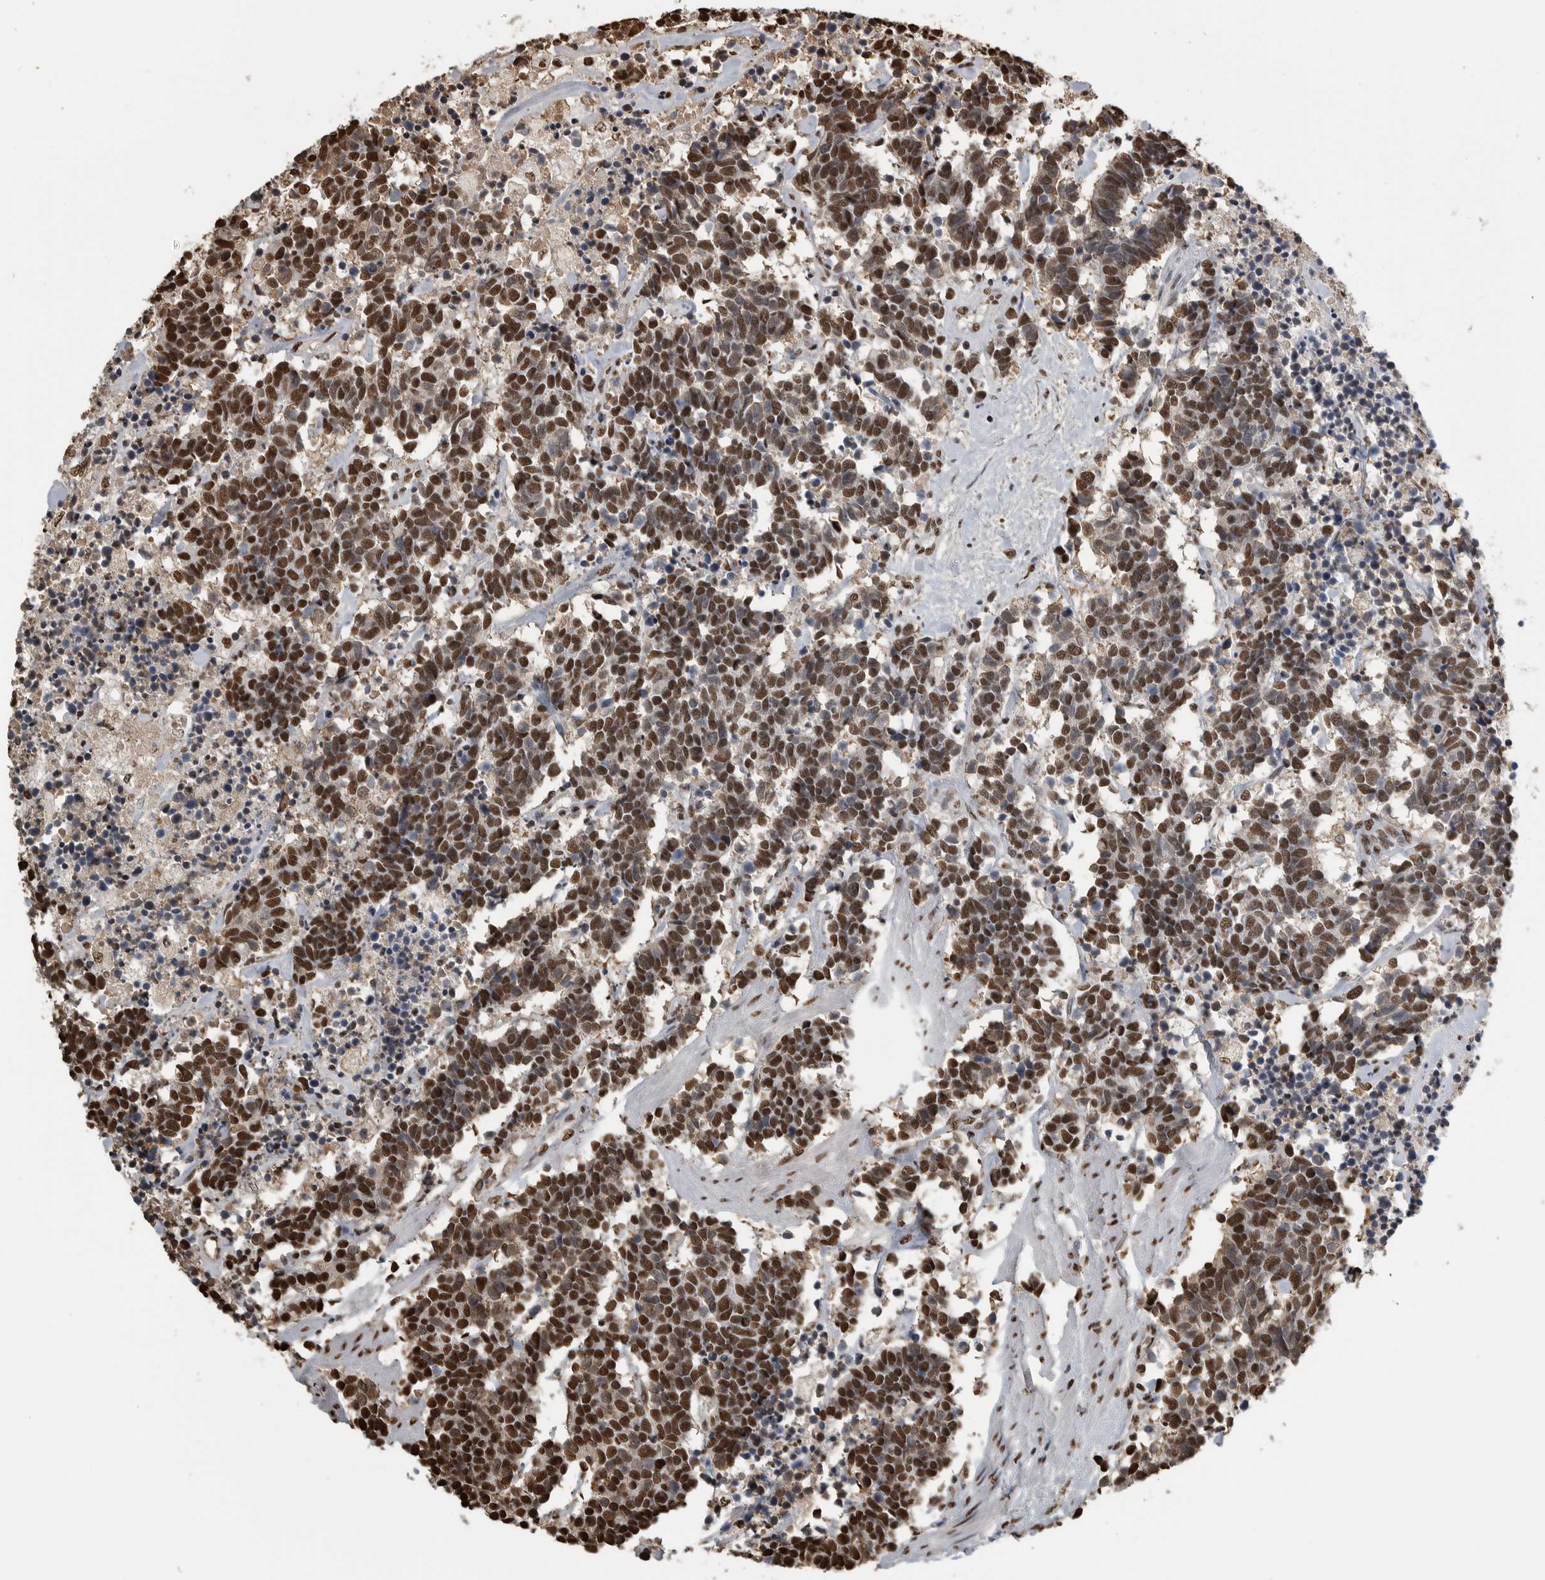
{"staining": {"intensity": "strong", "quantity": ">75%", "location": "nuclear"}, "tissue": "carcinoid", "cell_type": "Tumor cells", "image_type": "cancer", "snomed": [{"axis": "morphology", "description": "Carcinoma, NOS"}, {"axis": "morphology", "description": "Carcinoid, malignant, NOS"}, {"axis": "topography", "description": "Urinary bladder"}], "caption": "Malignant carcinoid stained for a protein shows strong nuclear positivity in tumor cells.", "gene": "TGS1", "patient": {"sex": "male", "age": 57}}